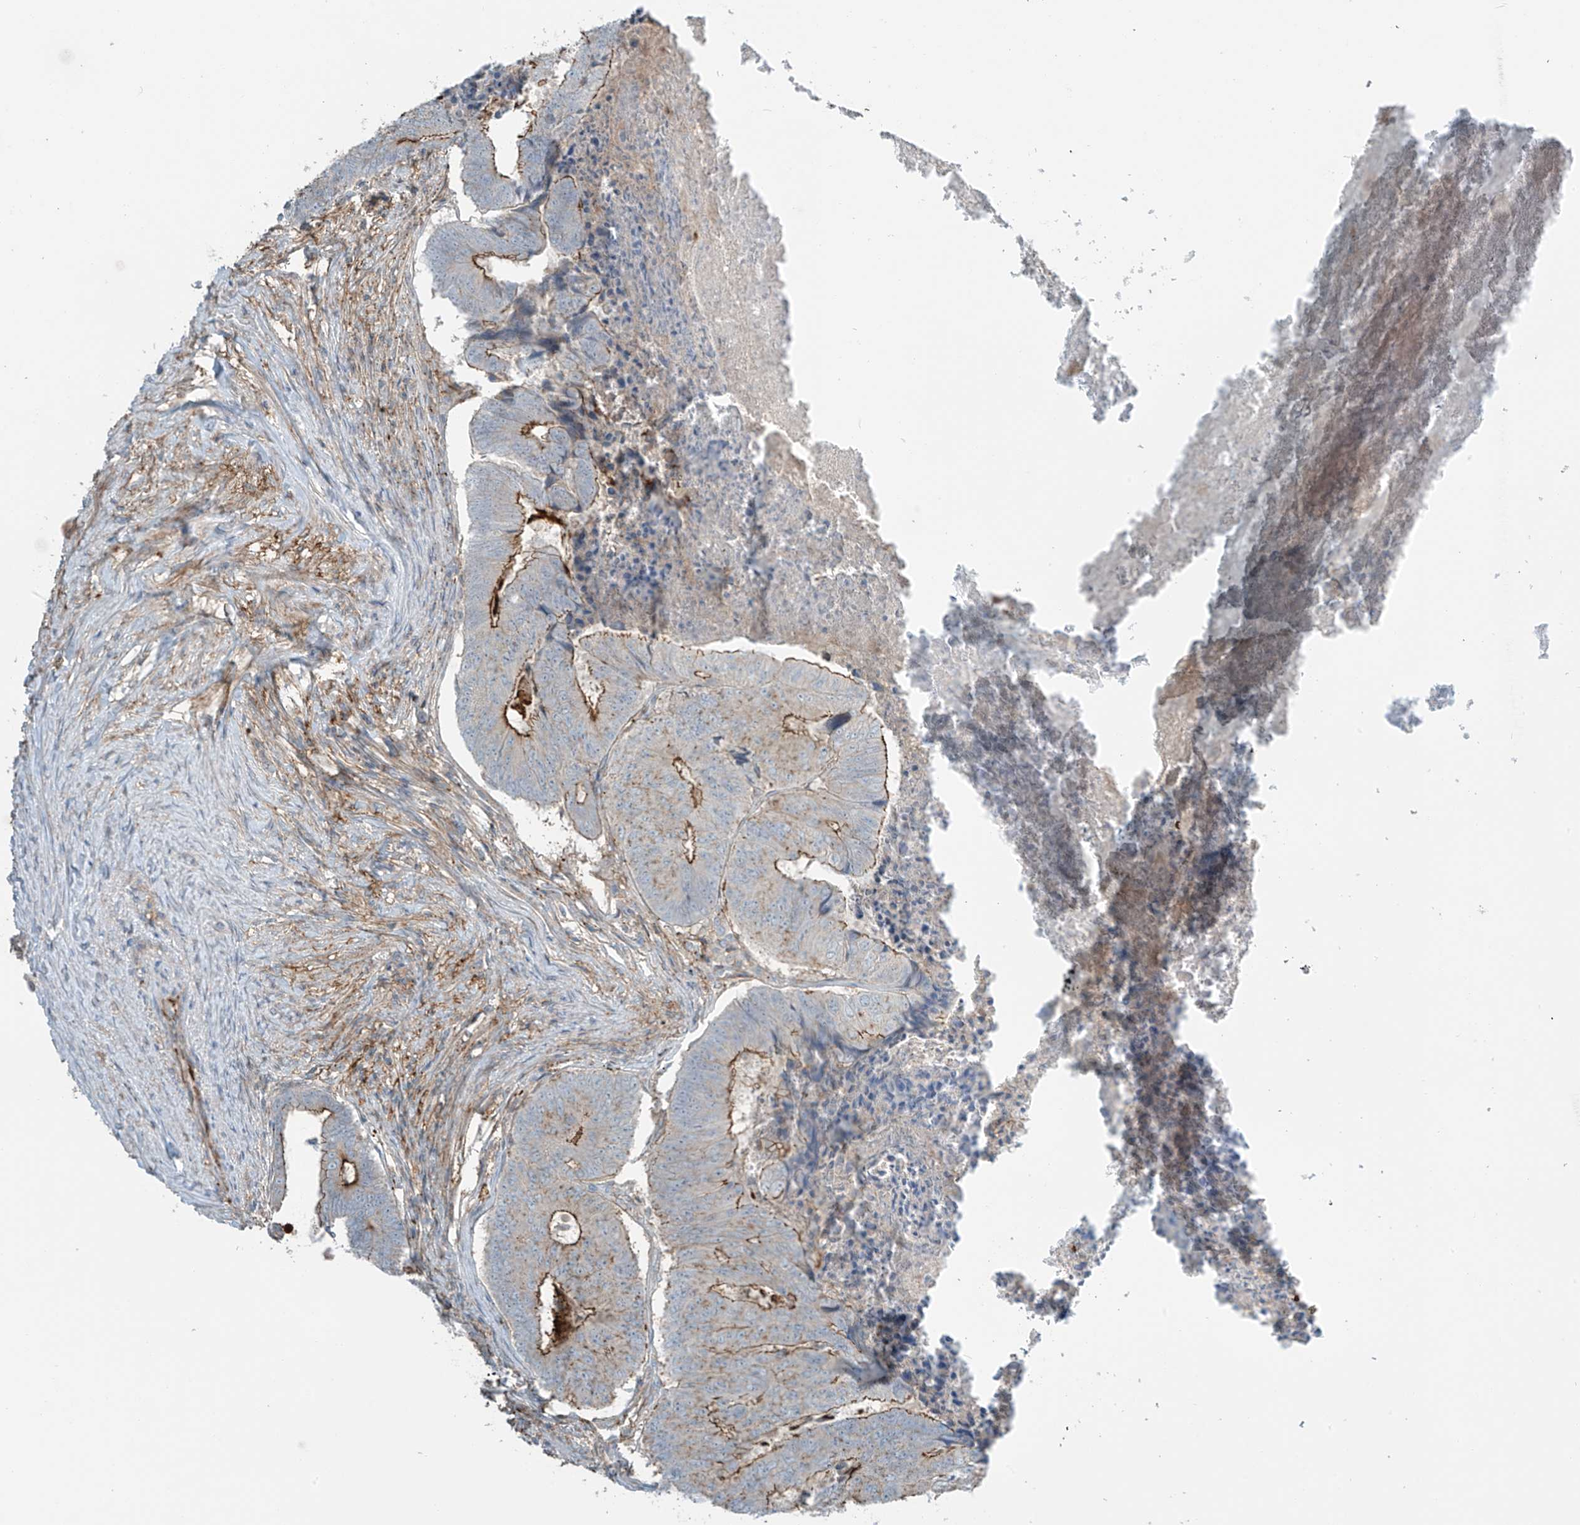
{"staining": {"intensity": "moderate", "quantity": ">75%", "location": "cytoplasmic/membranous"}, "tissue": "colorectal cancer", "cell_type": "Tumor cells", "image_type": "cancer", "snomed": [{"axis": "morphology", "description": "Adenocarcinoma, NOS"}, {"axis": "topography", "description": "Colon"}], "caption": "Colorectal cancer (adenocarcinoma) stained with DAB immunohistochemistry exhibits medium levels of moderate cytoplasmic/membranous staining in approximately >75% of tumor cells.", "gene": "SLC9A2", "patient": {"sex": "female", "age": 67}}